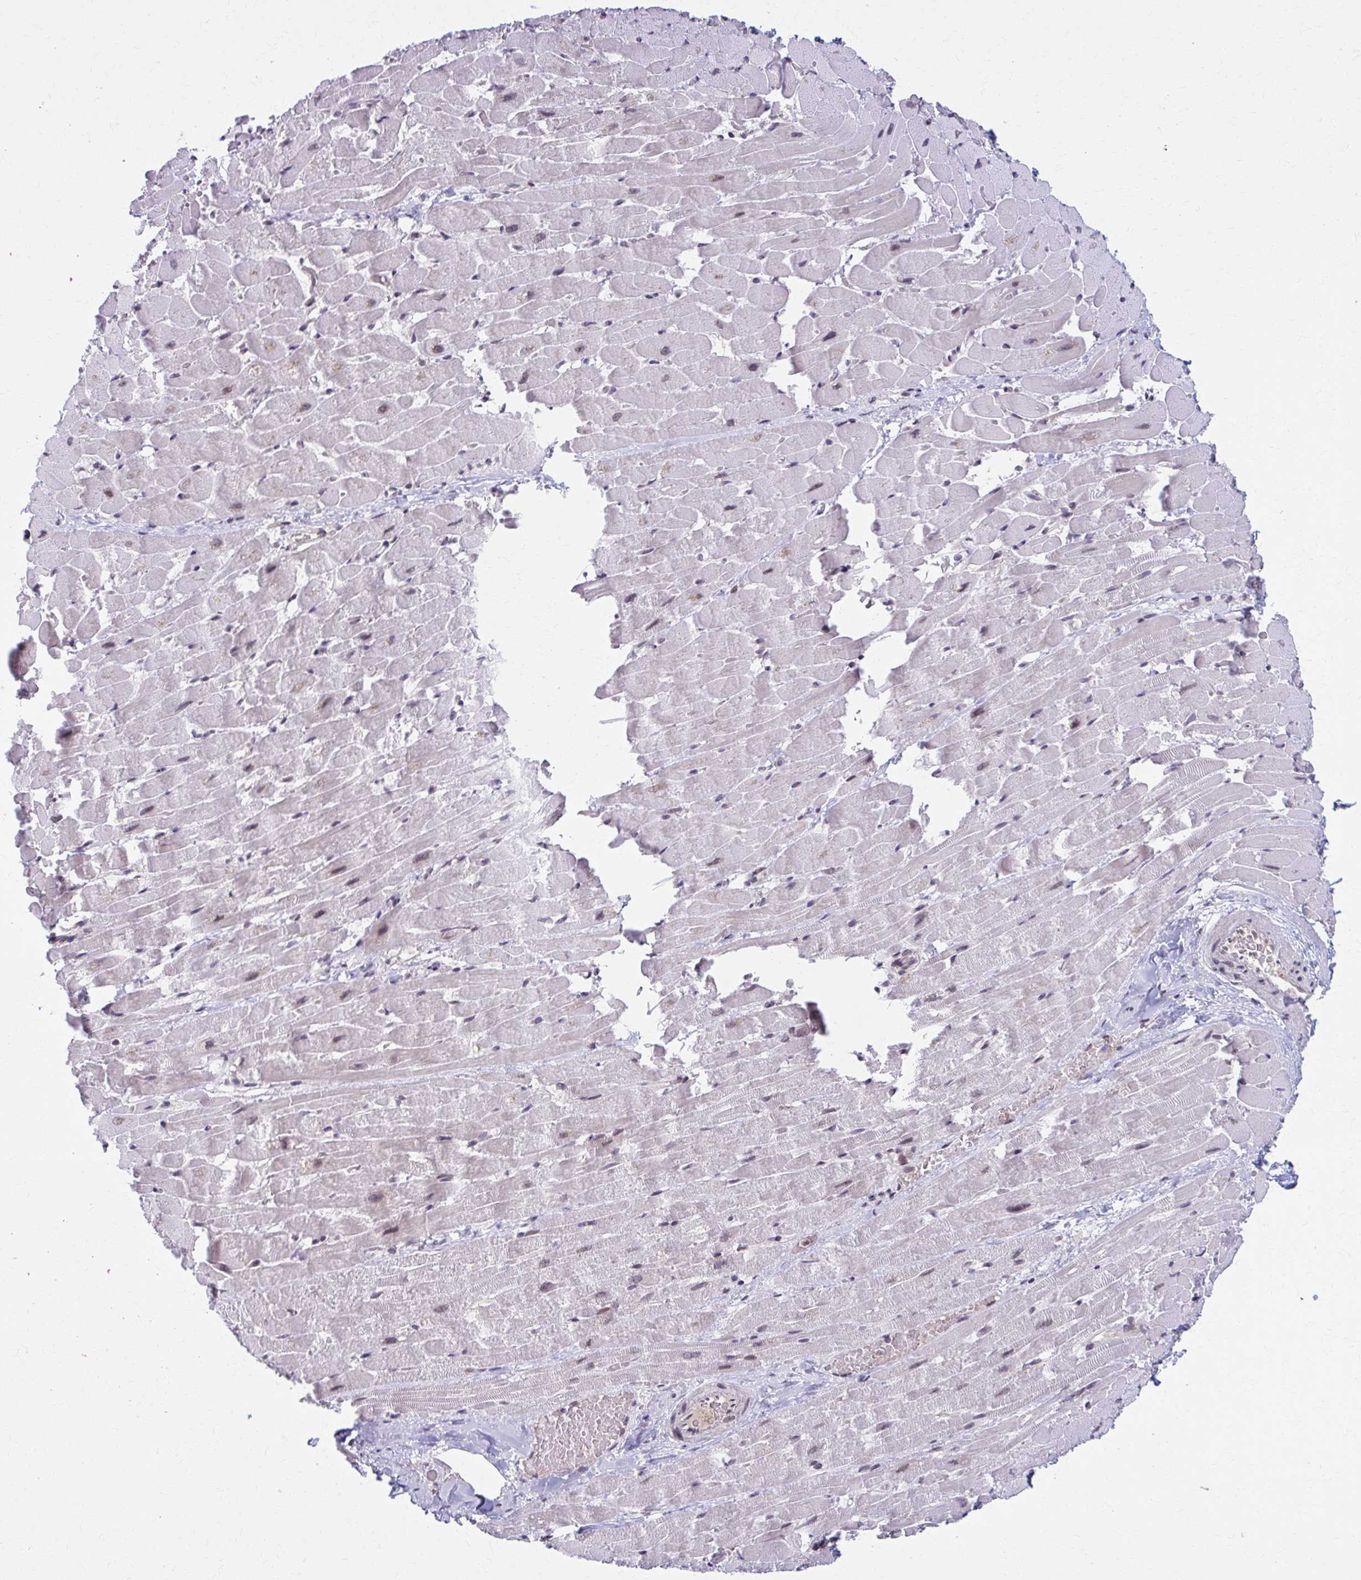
{"staining": {"intensity": "weak", "quantity": "25%-75%", "location": "nuclear"}, "tissue": "heart muscle", "cell_type": "Cardiomyocytes", "image_type": "normal", "snomed": [{"axis": "morphology", "description": "Normal tissue, NOS"}, {"axis": "topography", "description": "Heart"}], "caption": "This photomicrograph reveals immunohistochemistry (IHC) staining of benign human heart muscle, with low weak nuclear expression in about 25%-75% of cardiomyocytes.", "gene": "SETBP1", "patient": {"sex": "male", "age": 37}}